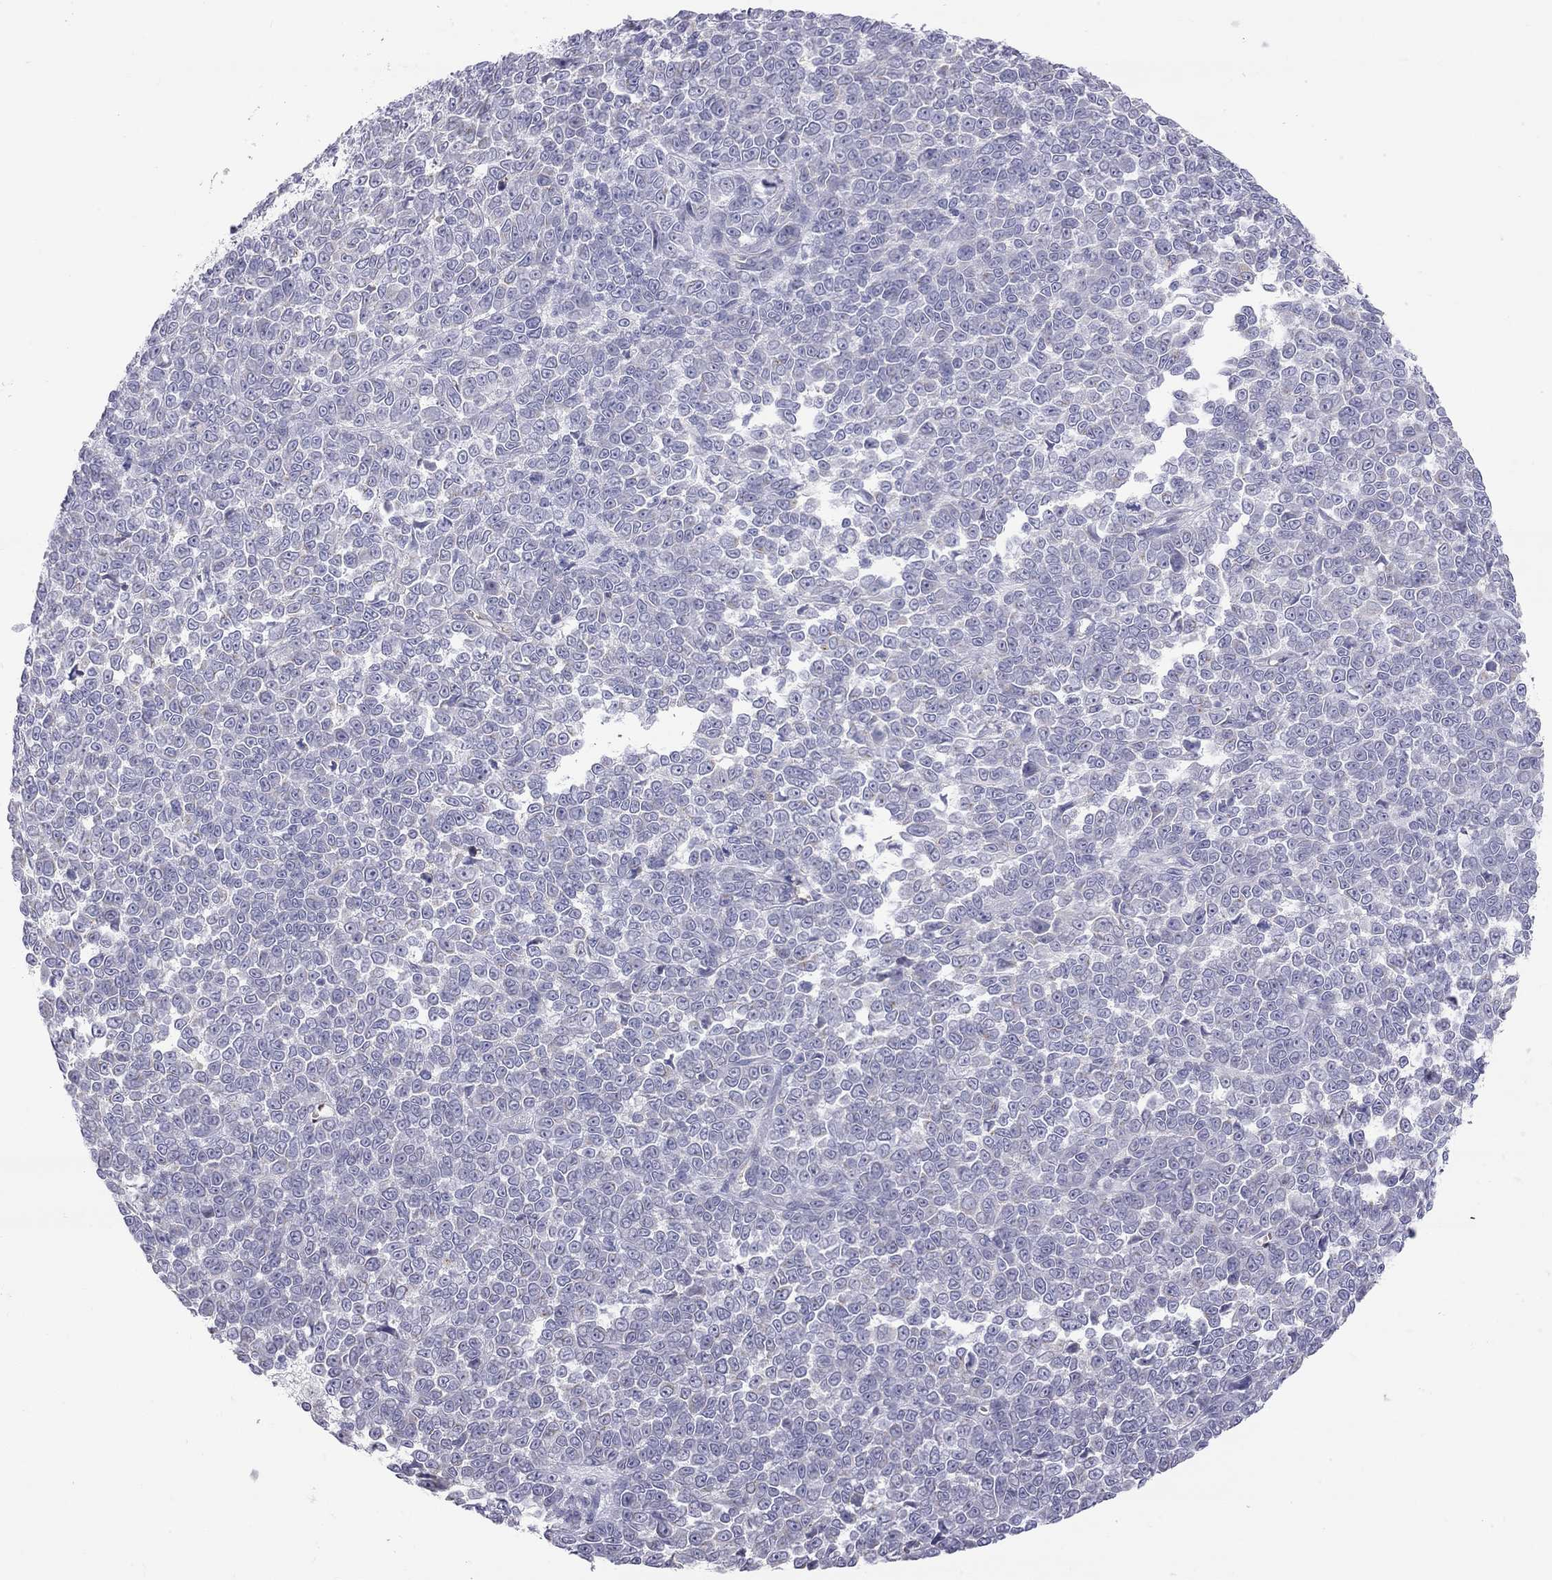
{"staining": {"intensity": "negative", "quantity": "none", "location": "none"}, "tissue": "melanoma", "cell_type": "Tumor cells", "image_type": "cancer", "snomed": [{"axis": "morphology", "description": "Malignant melanoma, NOS"}, {"axis": "topography", "description": "Skin"}], "caption": "There is no significant positivity in tumor cells of melanoma.", "gene": "TDRD6", "patient": {"sex": "female", "age": 95}}